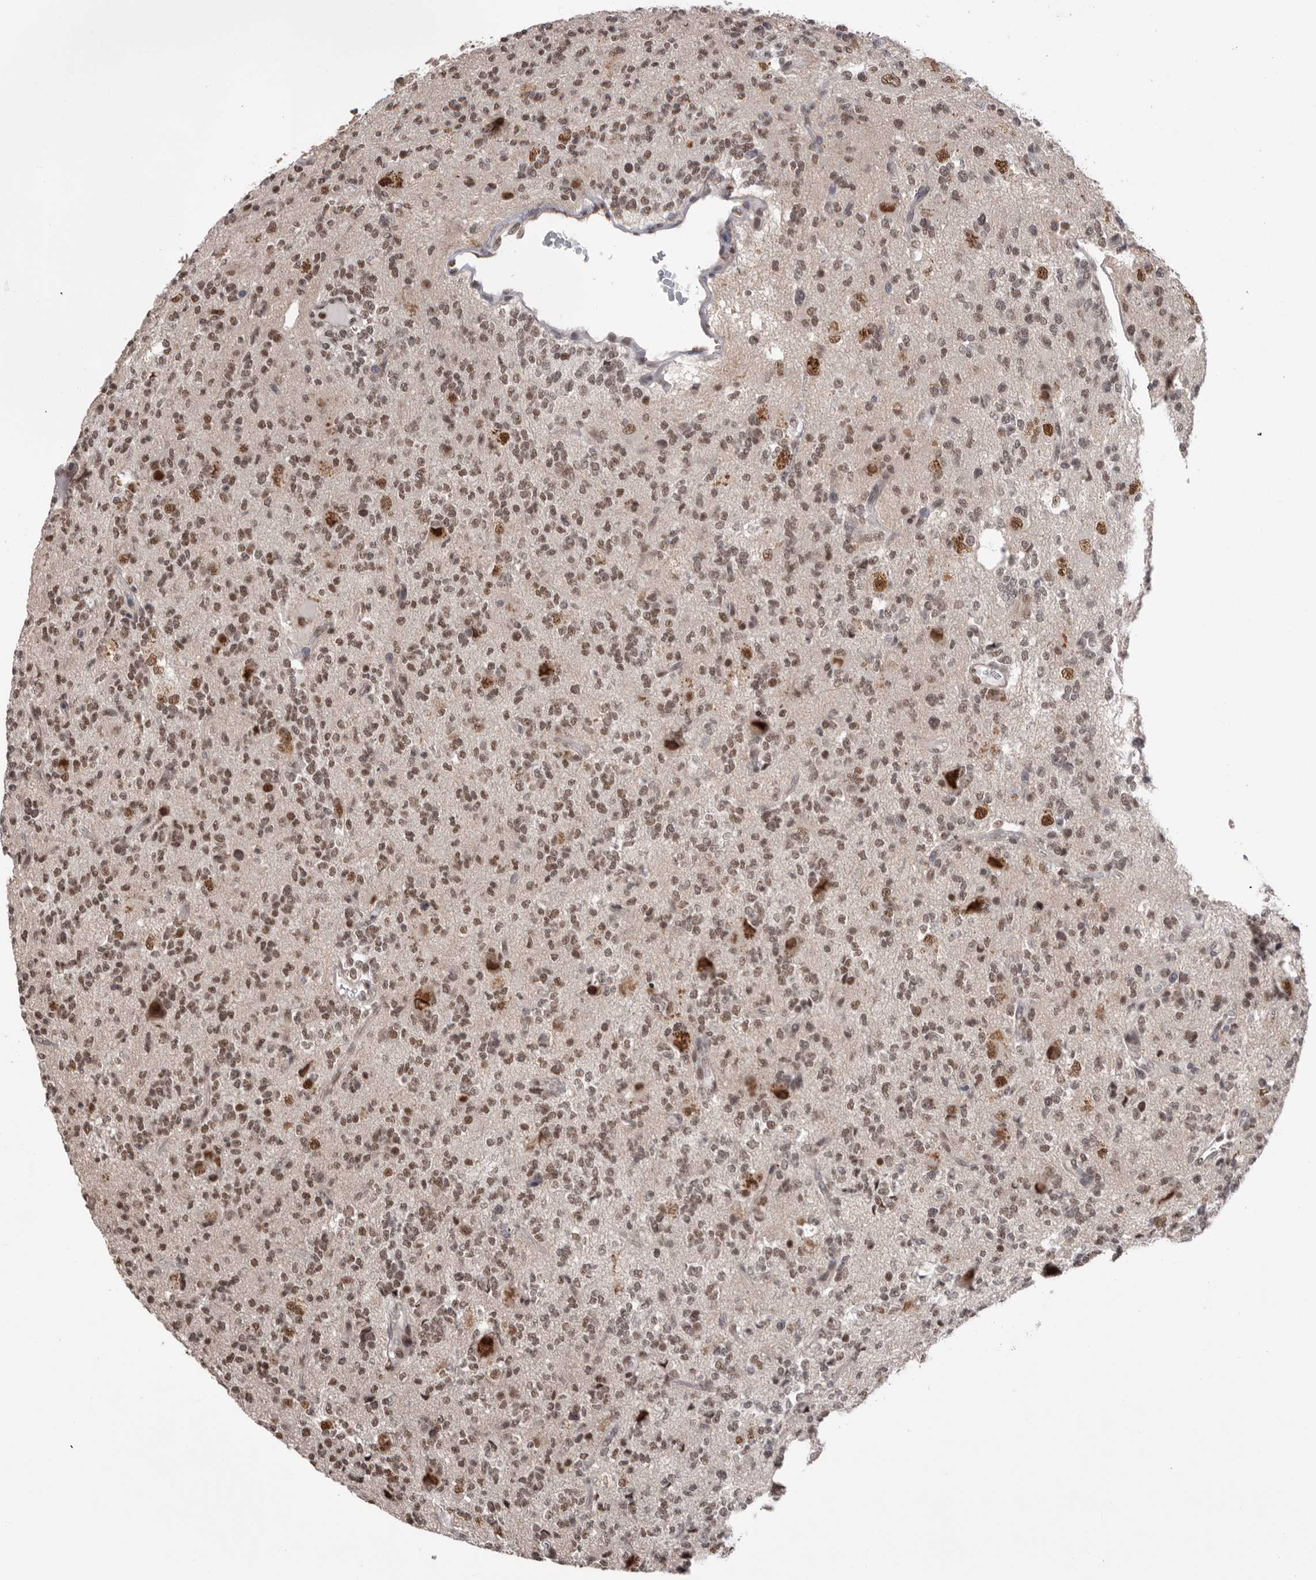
{"staining": {"intensity": "moderate", "quantity": ">75%", "location": "nuclear"}, "tissue": "glioma", "cell_type": "Tumor cells", "image_type": "cancer", "snomed": [{"axis": "morphology", "description": "Glioma, malignant, High grade"}, {"axis": "topography", "description": "Brain"}], "caption": "High-grade glioma (malignant) stained with IHC shows moderate nuclear positivity in approximately >75% of tumor cells.", "gene": "BCLAF3", "patient": {"sex": "female", "age": 62}}